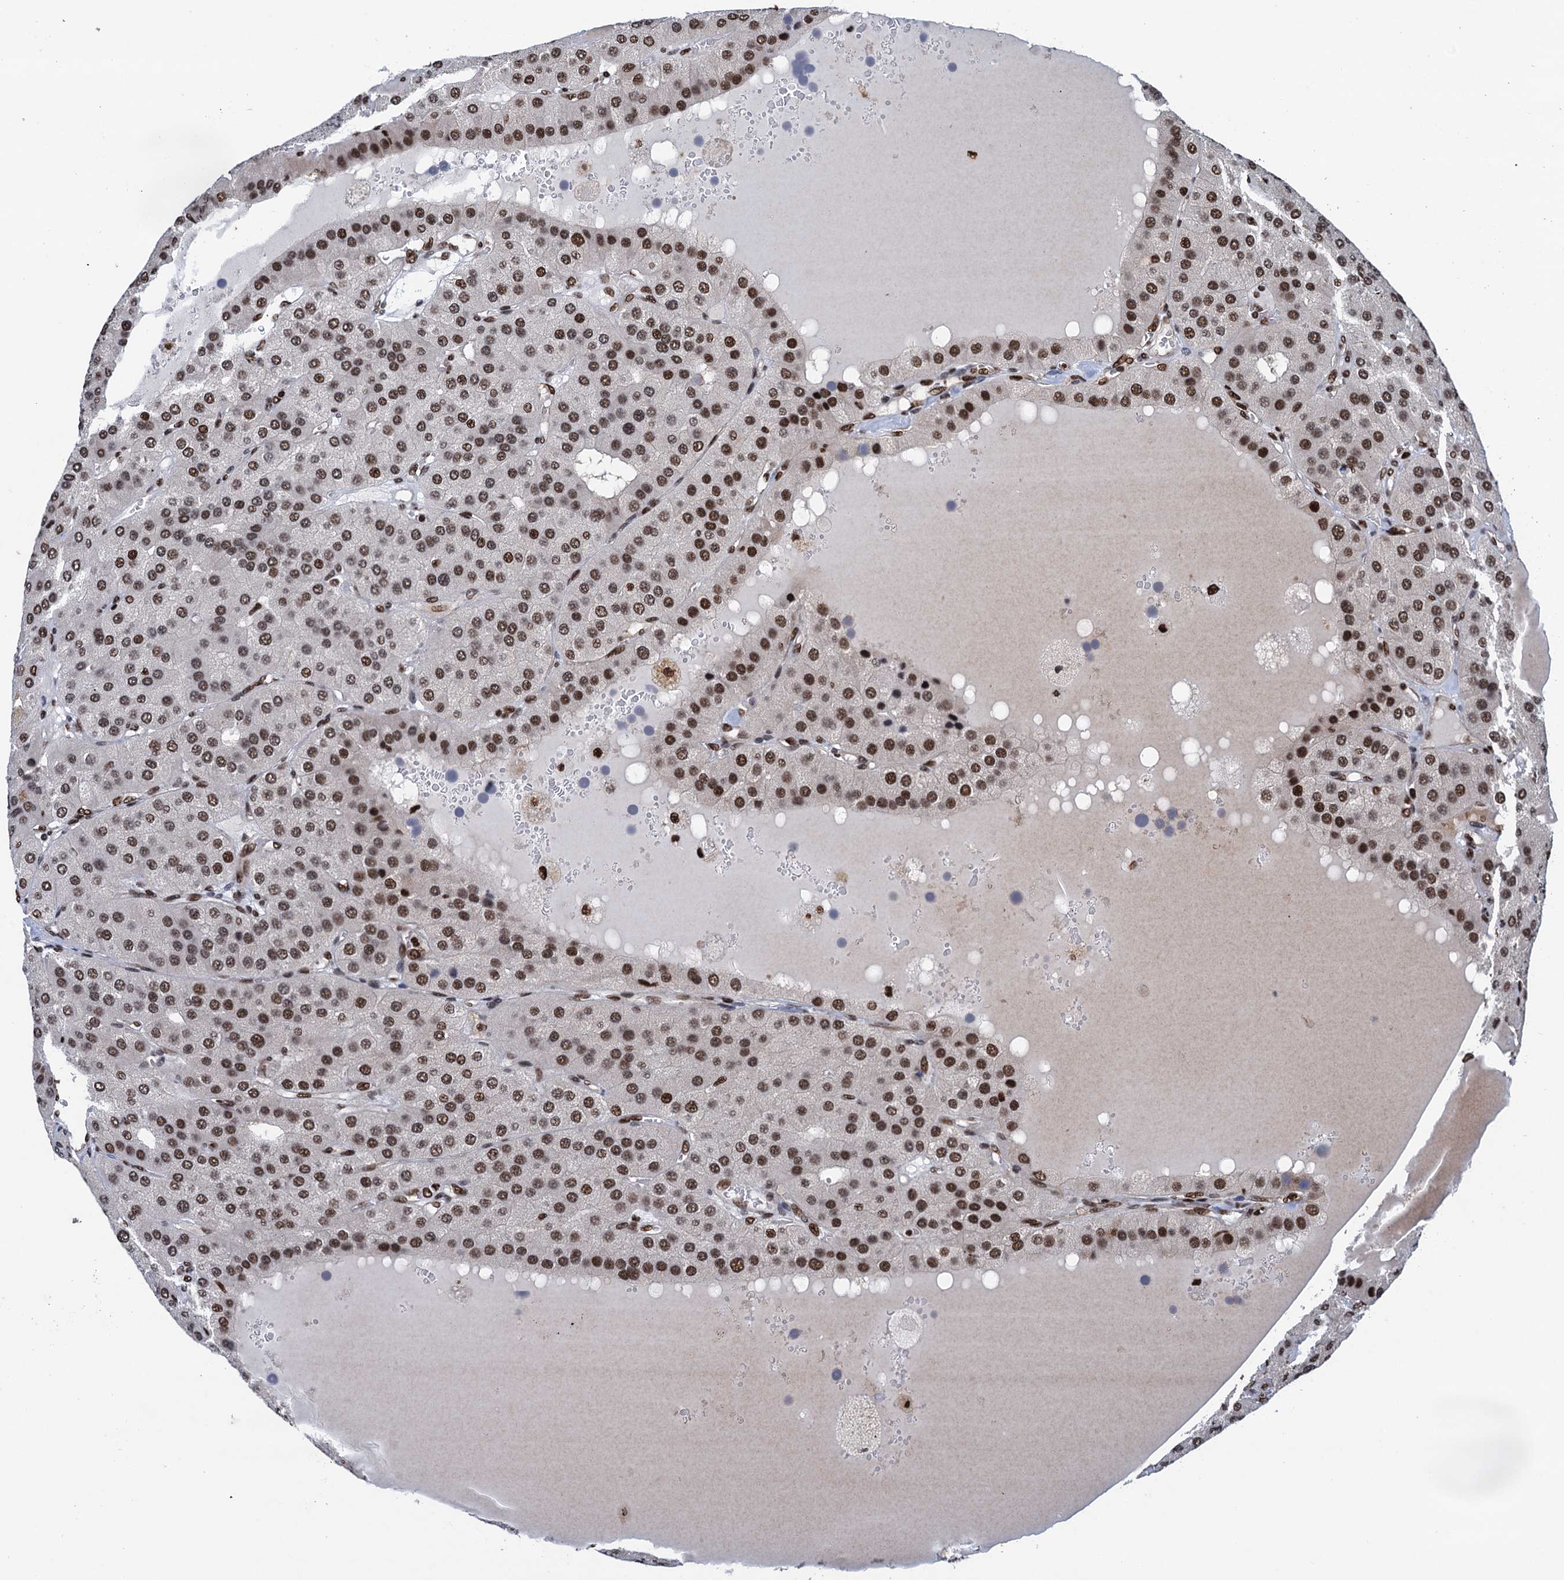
{"staining": {"intensity": "moderate", "quantity": ">75%", "location": "nuclear"}, "tissue": "parathyroid gland", "cell_type": "Glandular cells", "image_type": "normal", "snomed": [{"axis": "morphology", "description": "Normal tissue, NOS"}, {"axis": "morphology", "description": "Adenoma, NOS"}, {"axis": "topography", "description": "Parathyroid gland"}], "caption": "Parathyroid gland was stained to show a protein in brown. There is medium levels of moderate nuclear expression in about >75% of glandular cells. (brown staining indicates protein expression, while blue staining denotes nuclei).", "gene": "PPP4R1", "patient": {"sex": "female", "age": 86}}